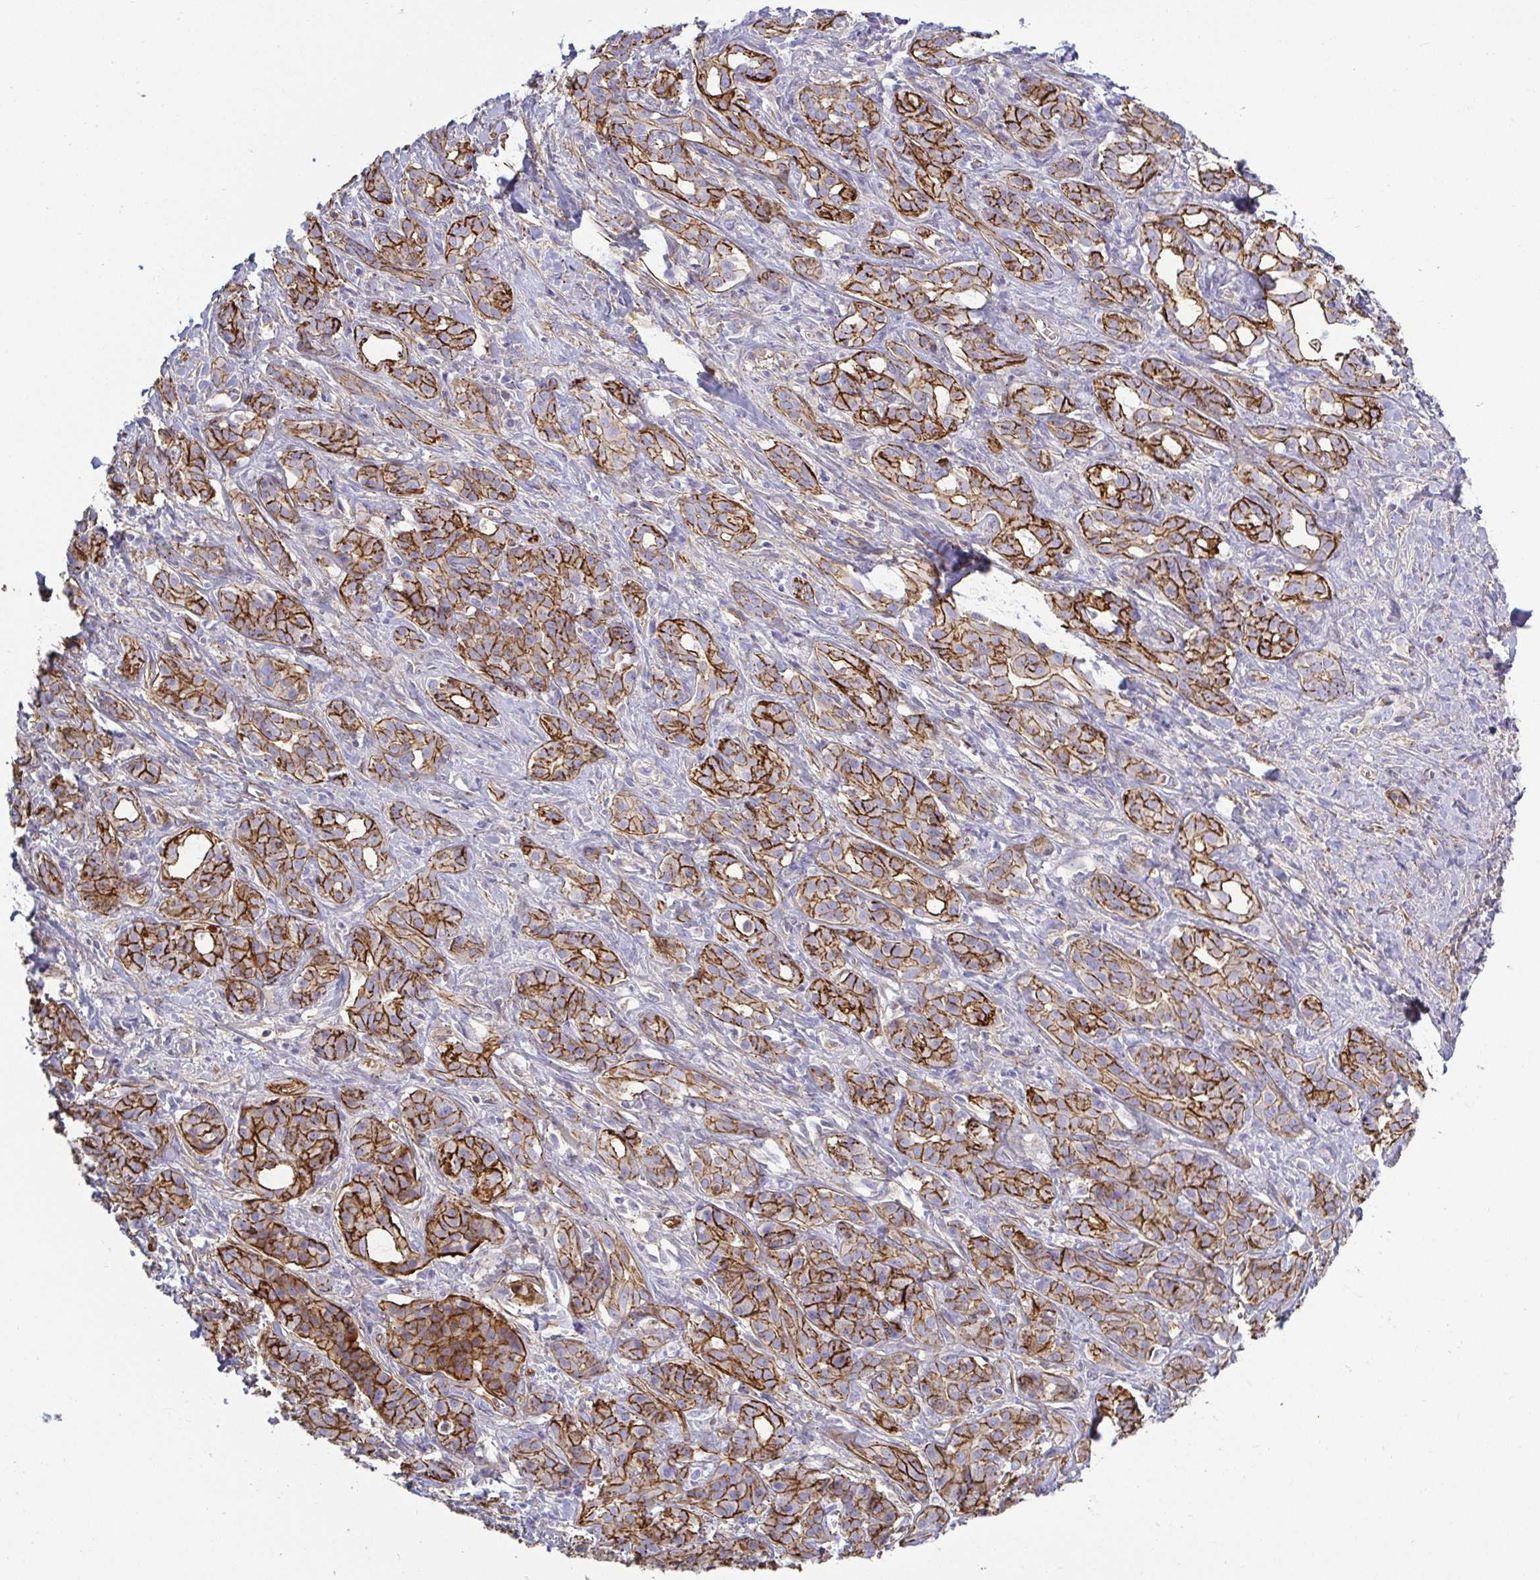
{"staining": {"intensity": "strong", "quantity": ">75%", "location": "cytoplasmic/membranous"}, "tissue": "pancreatic cancer", "cell_type": "Tumor cells", "image_type": "cancer", "snomed": [{"axis": "morphology", "description": "Adenocarcinoma, NOS"}, {"axis": "topography", "description": "Pancreas"}], "caption": "Strong cytoplasmic/membranous staining for a protein is appreciated in approximately >75% of tumor cells of pancreatic cancer using IHC.", "gene": "LIMA1", "patient": {"sex": "male", "age": 61}}